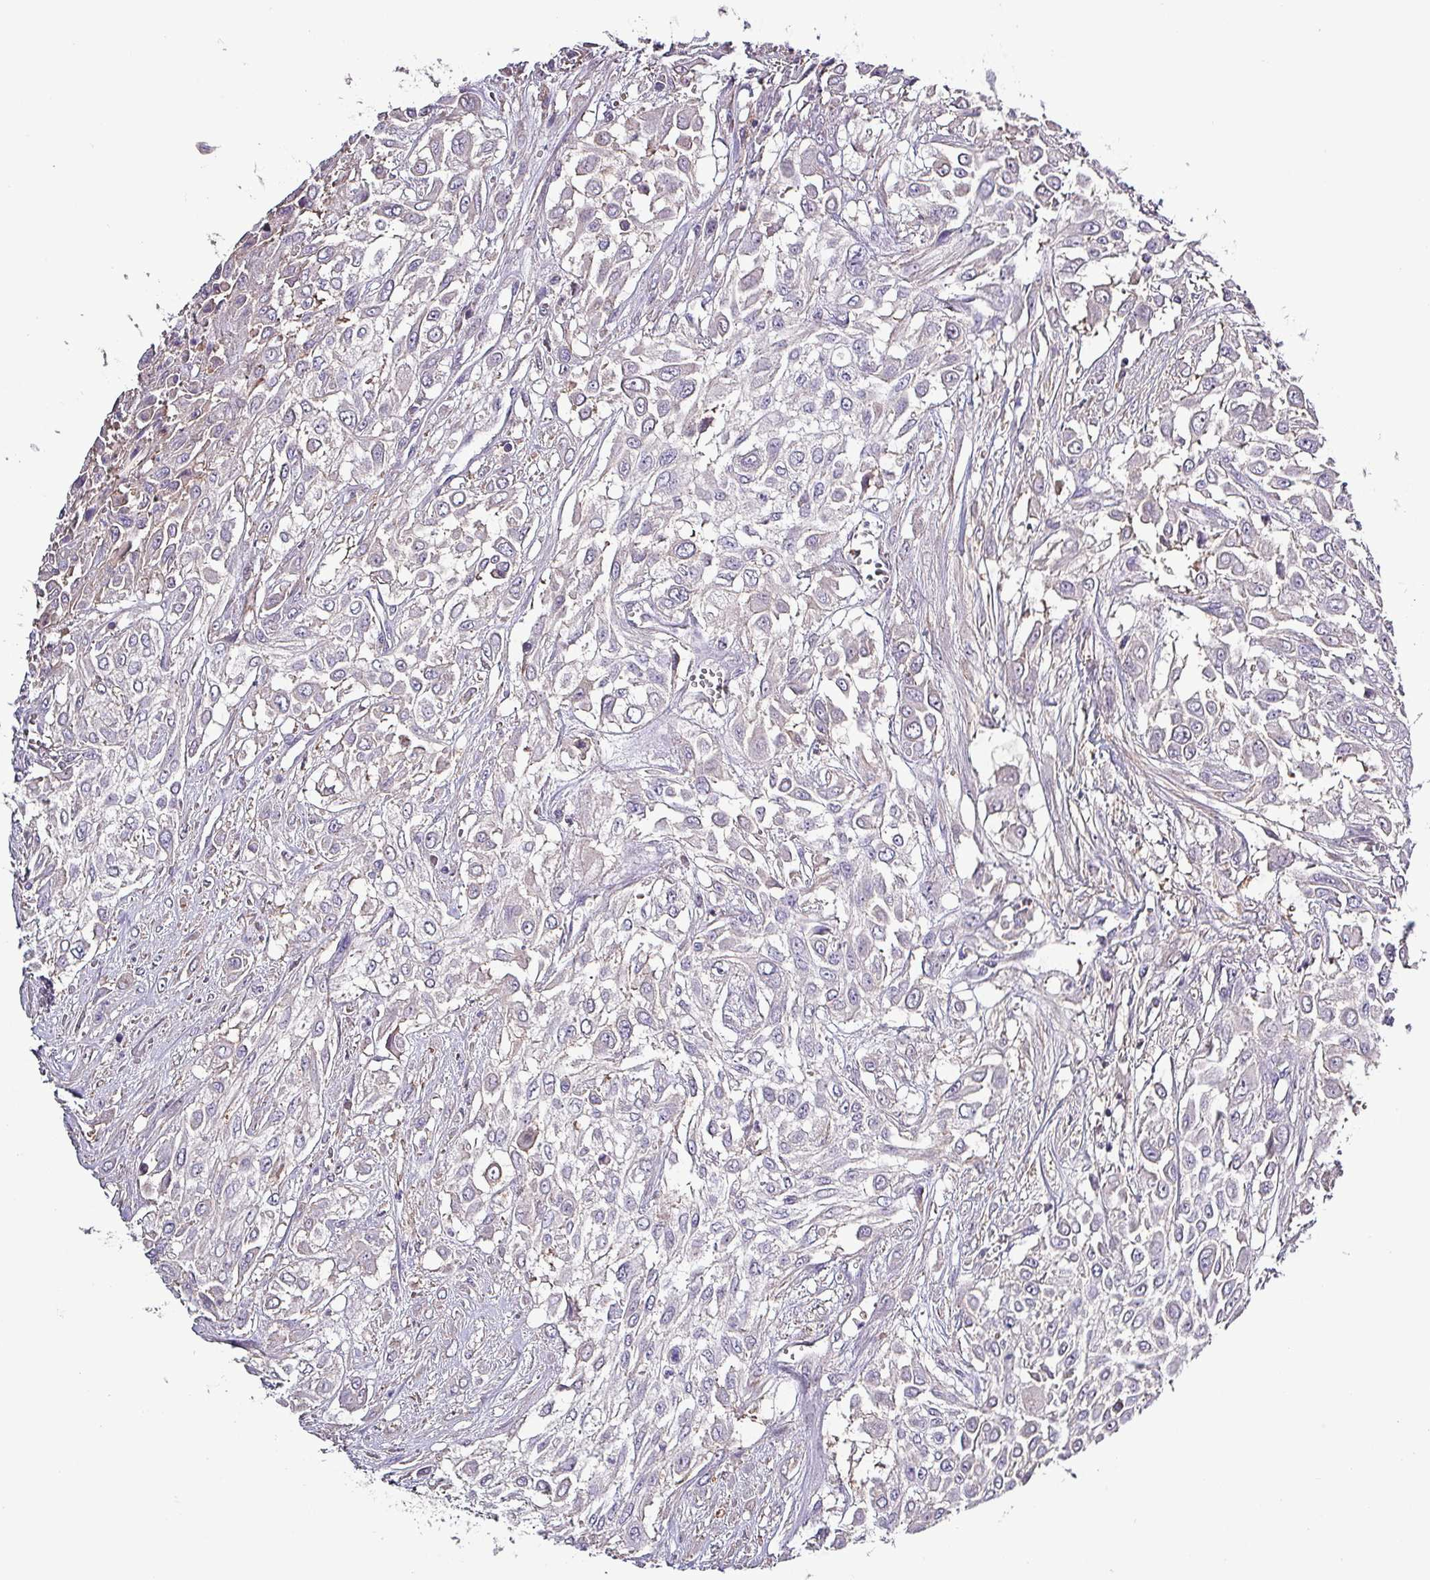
{"staining": {"intensity": "negative", "quantity": "none", "location": "none"}, "tissue": "urothelial cancer", "cell_type": "Tumor cells", "image_type": "cancer", "snomed": [{"axis": "morphology", "description": "Urothelial carcinoma, High grade"}, {"axis": "topography", "description": "Urinary bladder"}], "caption": "High magnification brightfield microscopy of high-grade urothelial carcinoma stained with DAB (3,3'-diaminobenzidine) (brown) and counterstained with hematoxylin (blue): tumor cells show no significant expression.", "gene": "HTRA4", "patient": {"sex": "male", "age": 57}}